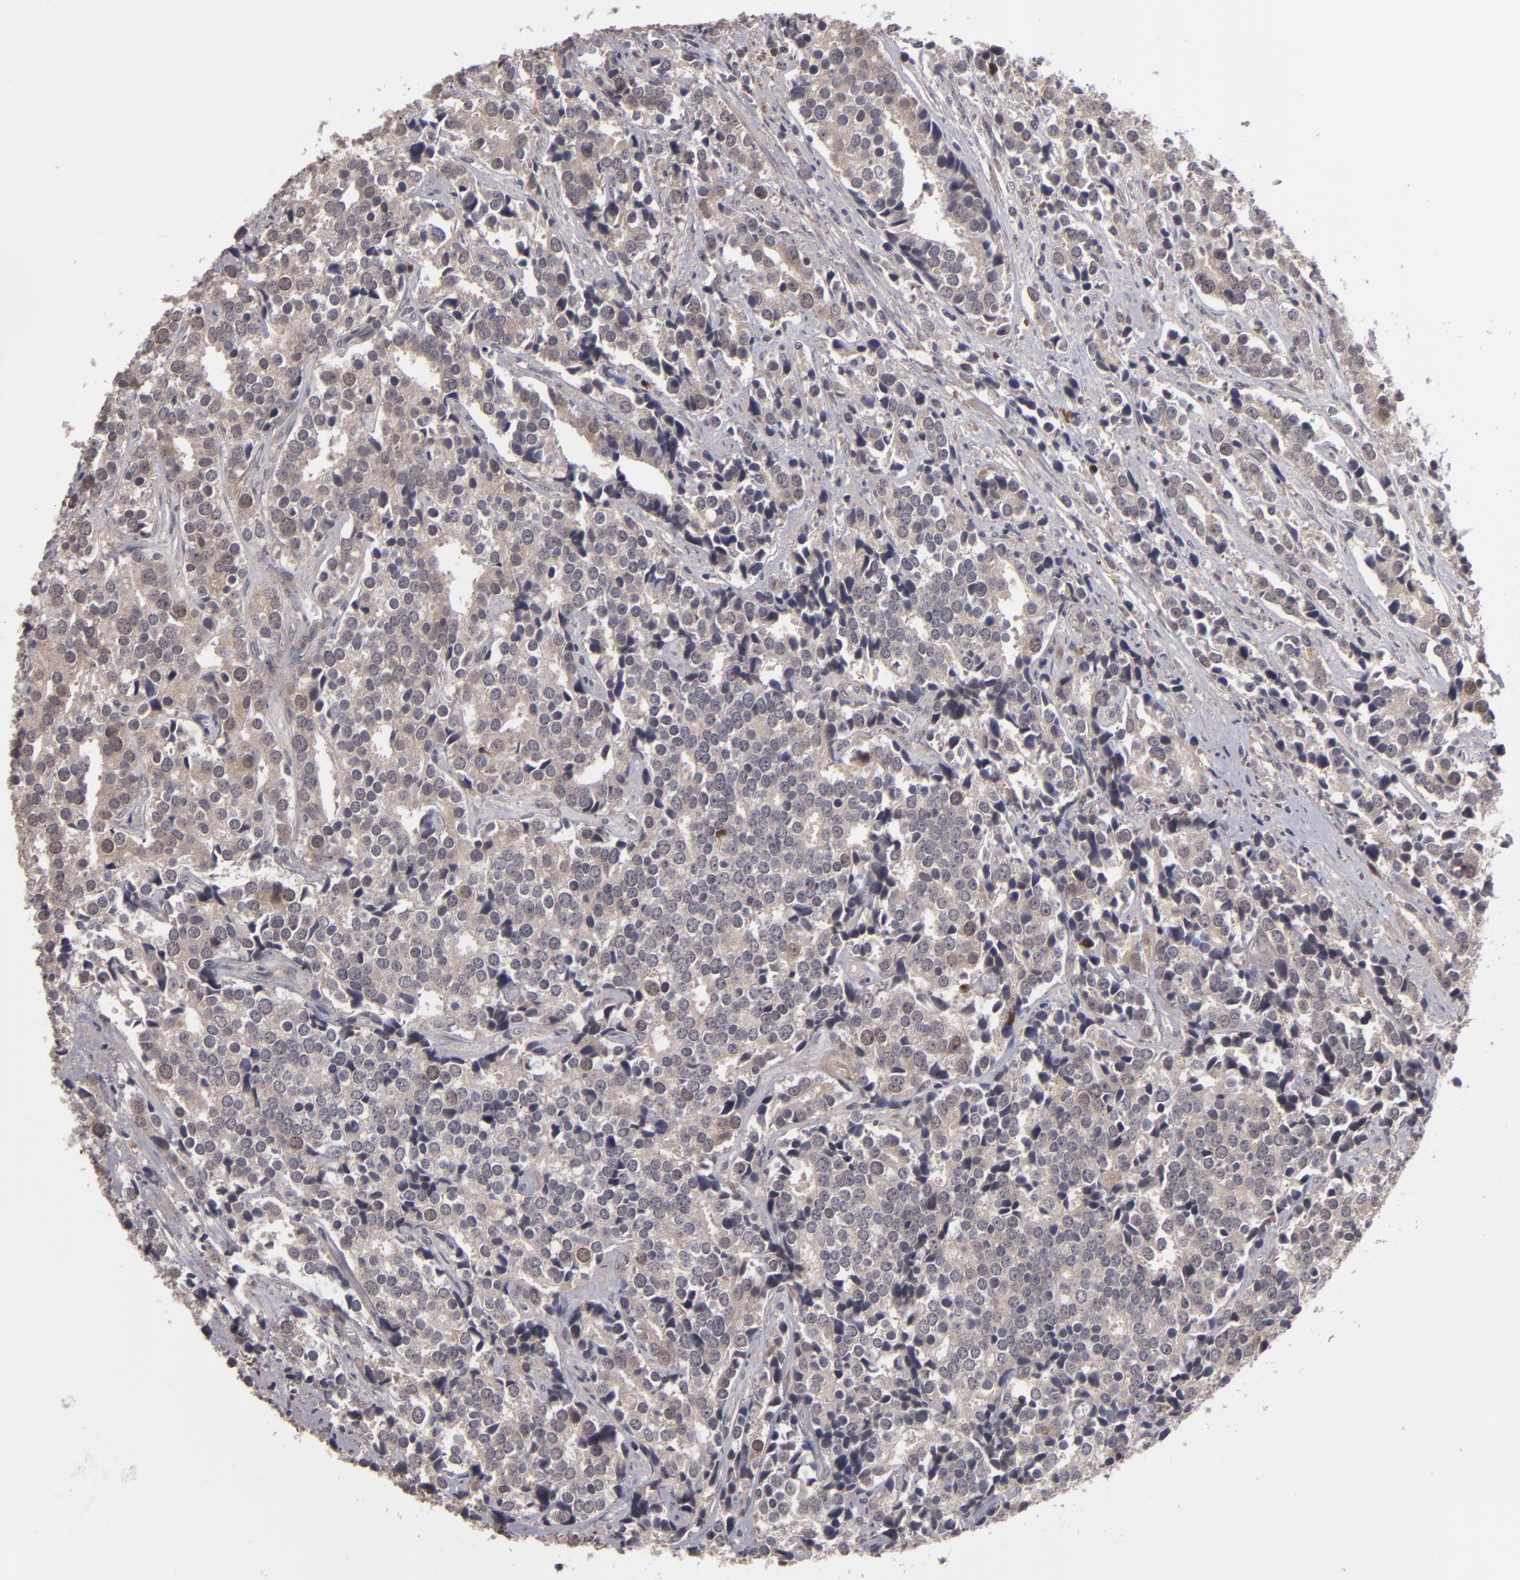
{"staining": {"intensity": "weak", "quantity": ">75%", "location": "cytoplasmic/membranous"}, "tissue": "prostate cancer", "cell_type": "Tumor cells", "image_type": "cancer", "snomed": [{"axis": "morphology", "description": "Adenocarcinoma, High grade"}, {"axis": "topography", "description": "Prostate"}], "caption": "This image demonstrates prostate high-grade adenocarcinoma stained with immunohistochemistry (IHC) to label a protein in brown. The cytoplasmic/membranous of tumor cells show weak positivity for the protein. Nuclei are counter-stained blue.", "gene": "TYMS", "patient": {"sex": "male", "age": 71}}